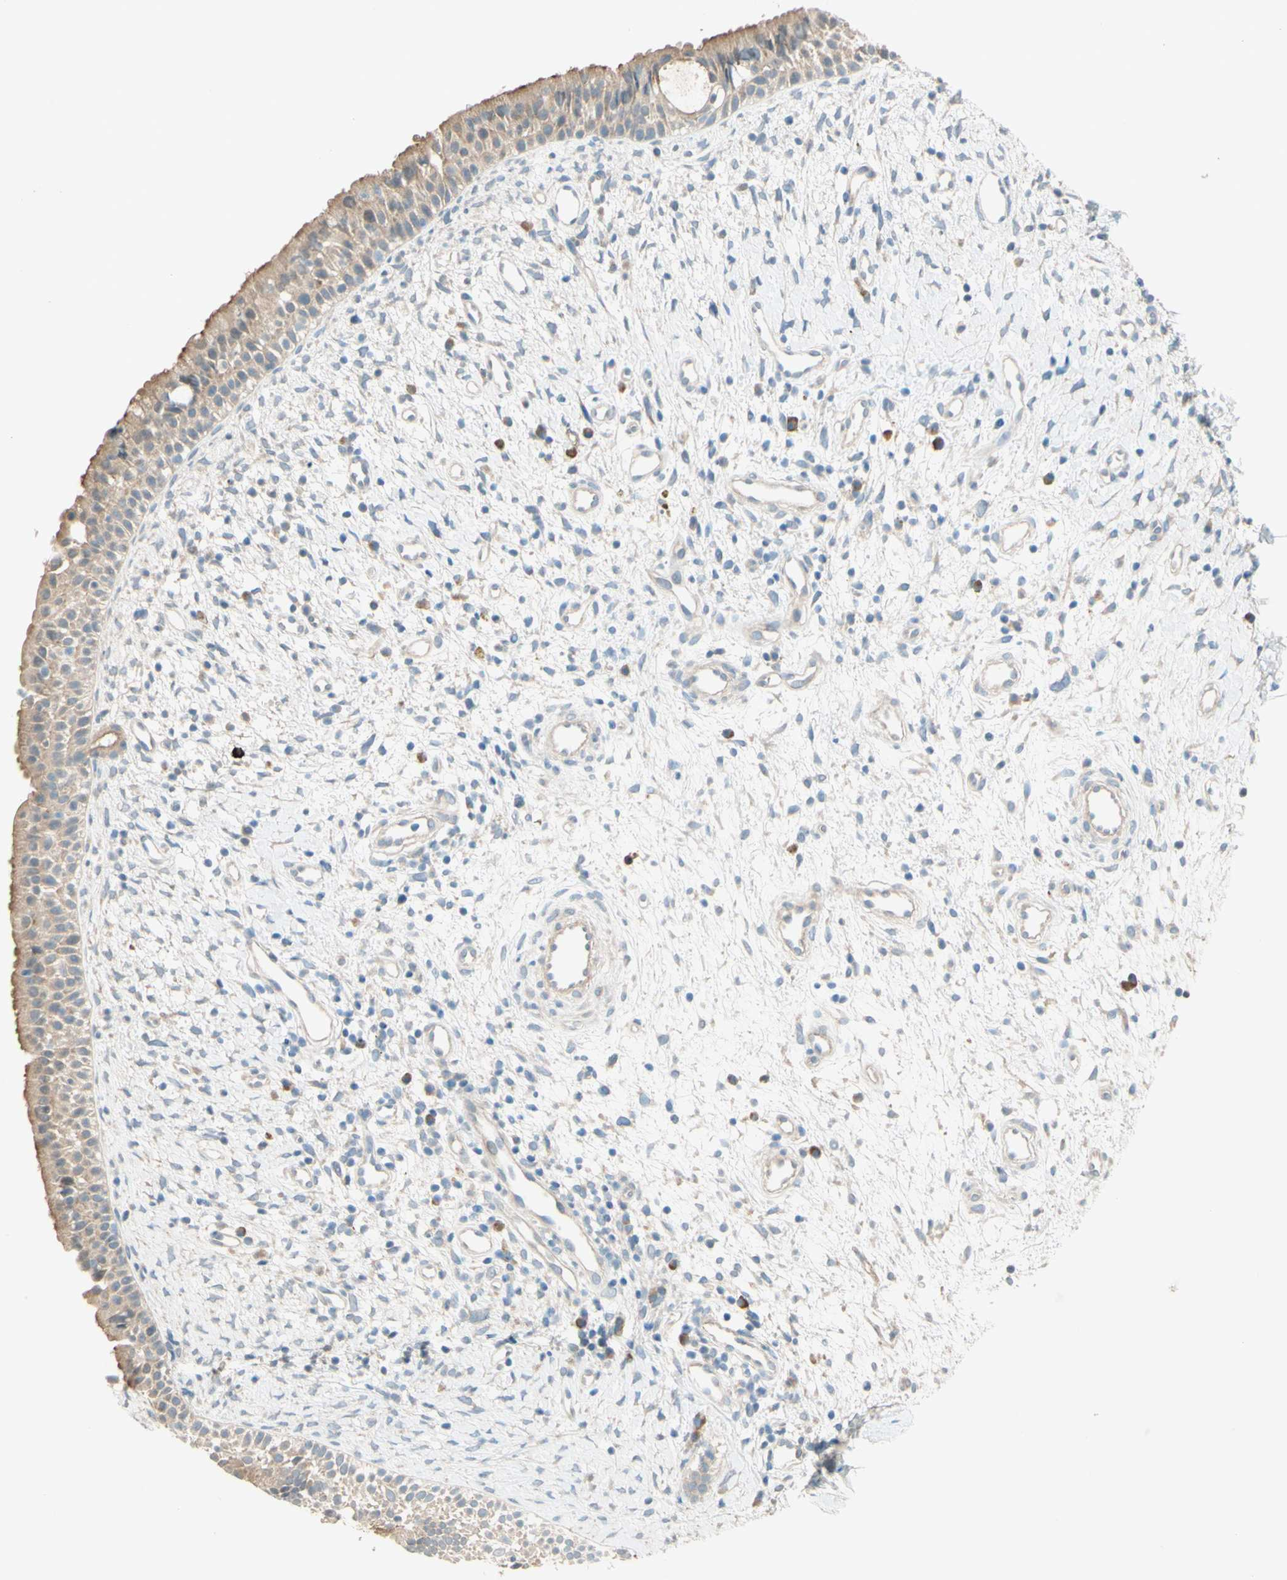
{"staining": {"intensity": "moderate", "quantity": "<25%", "location": "cytoplasmic/membranous"}, "tissue": "nasopharynx", "cell_type": "Respiratory epithelial cells", "image_type": "normal", "snomed": [{"axis": "morphology", "description": "Normal tissue, NOS"}, {"axis": "topography", "description": "Nasopharynx"}], "caption": "Protein staining of benign nasopharynx demonstrates moderate cytoplasmic/membranous staining in about <25% of respiratory epithelial cells. The staining was performed using DAB (3,3'-diaminobenzidine), with brown indicating positive protein expression. Nuclei are stained blue with hematoxylin.", "gene": "IL2", "patient": {"sex": "male", "age": 22}}